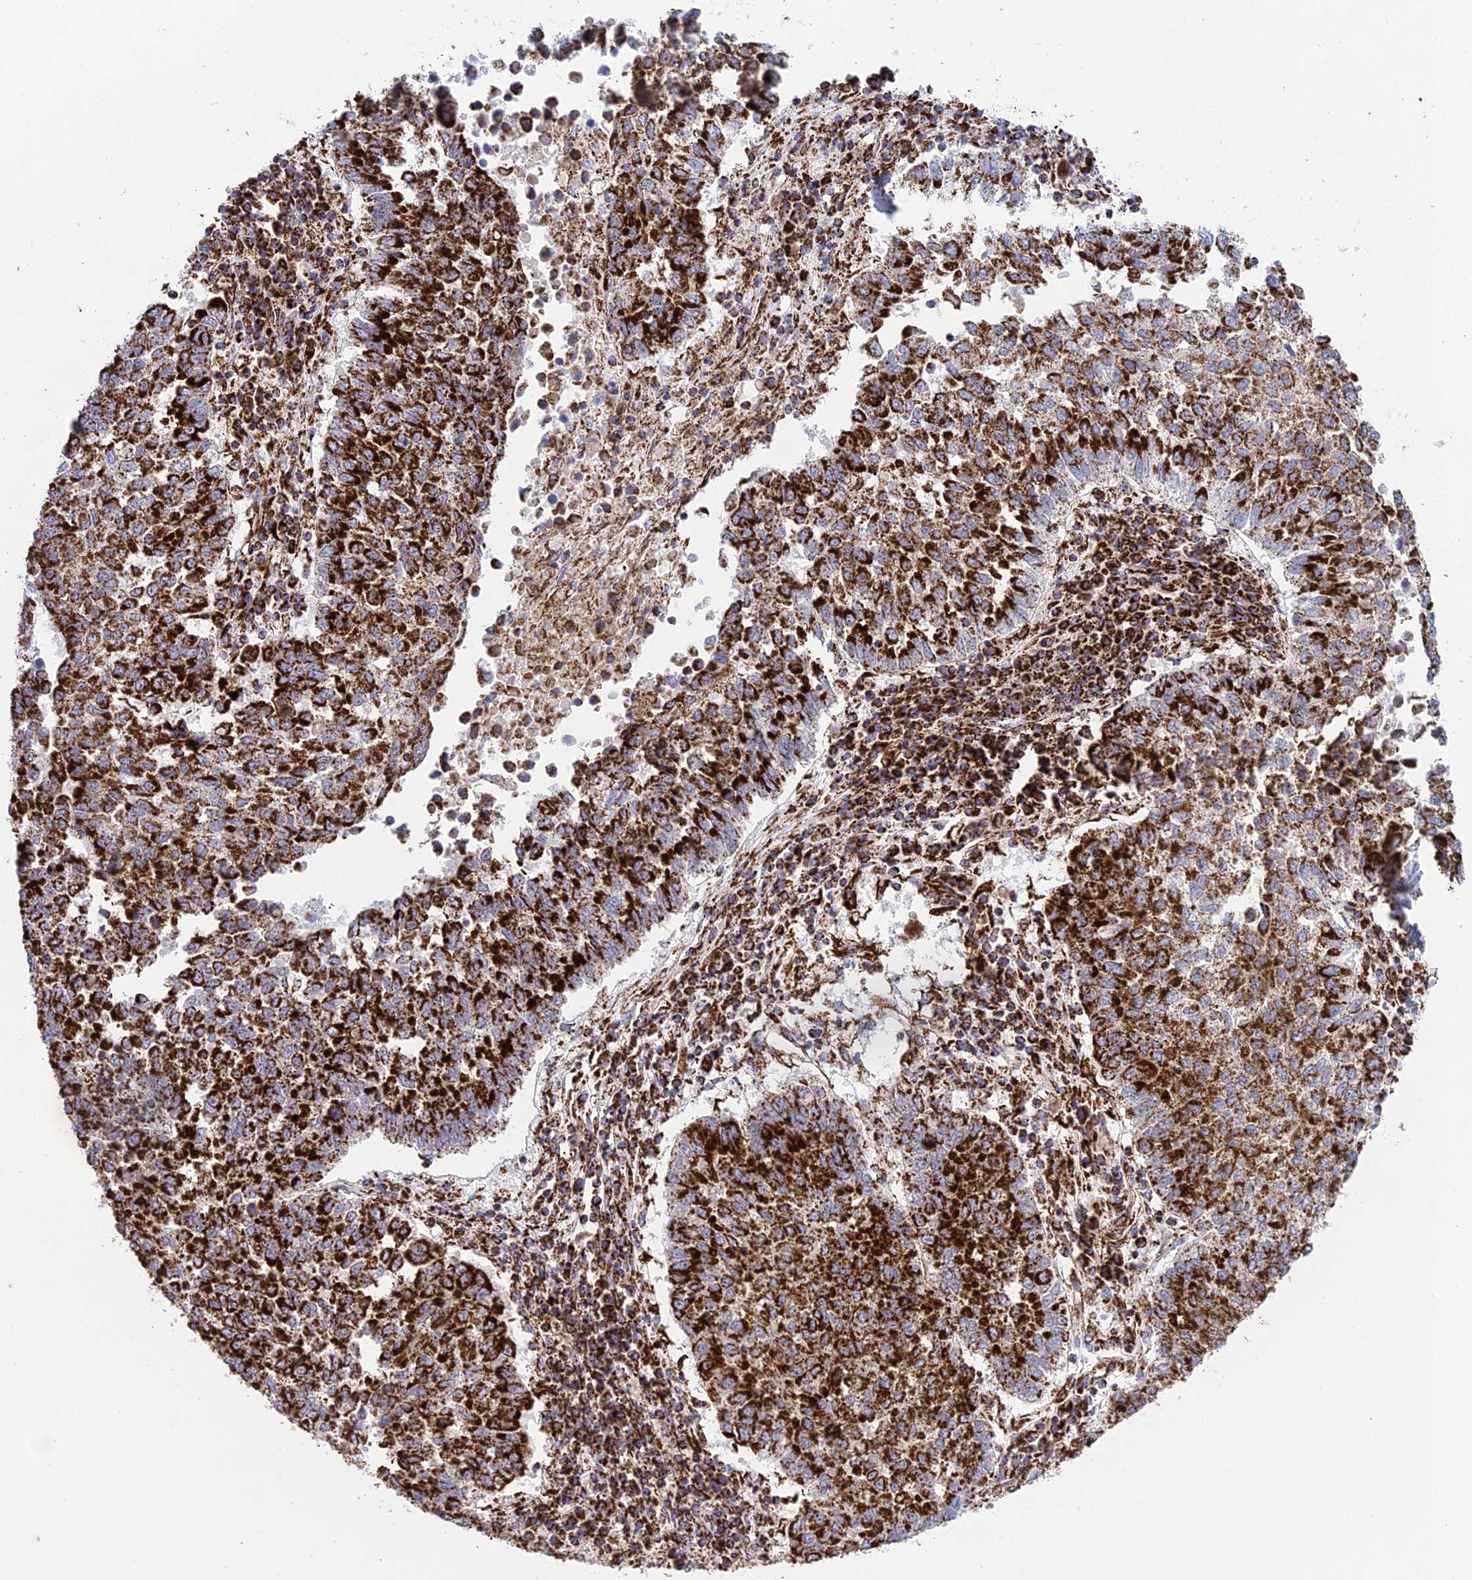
{"staining": {"intensity": "strong", "quantity": ">75%", "location": "cytoplasmic/membranous"}, "tissue": "lung cancer", "cell_type": "Tumor cells", "image_type": "cancer", "snomed": [{"axis": "morphology", "description": "Squamous cell carcinoma, NOS"}, {"axis": "topography", "description": "Lung"}], "caption": "Immunohistochemical staining of human lung cancer displays high levels of strong cytoplasmic/membranous positivity in about >75% of tumor cells. (DAB (3,3'-diaminobenzidine) IHC with brightfield microscopy, high magnification).", "gene": "CHCHD3", "patient": {"sex": "male", "age": 73}}